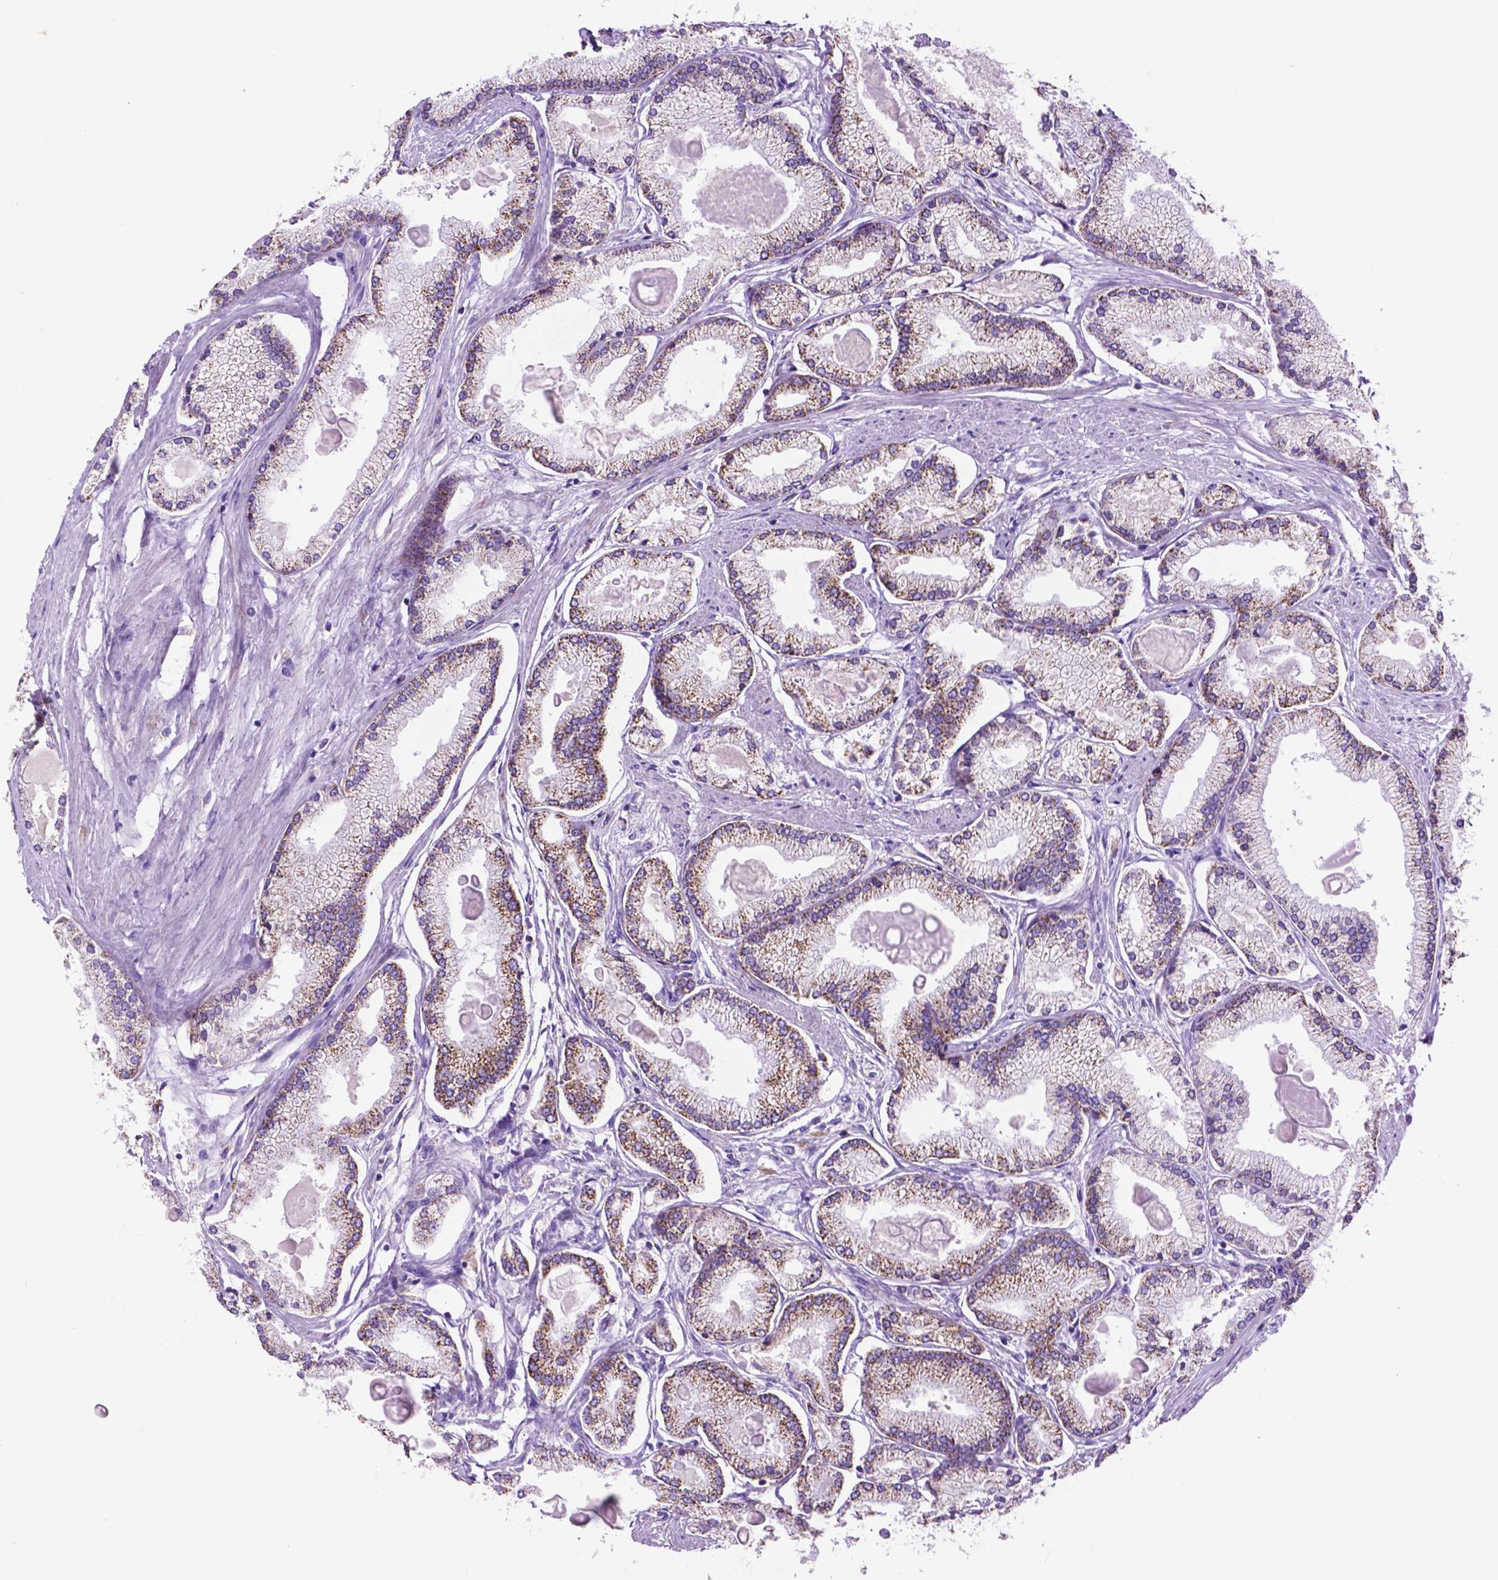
{"staining": {"intensity": "moderate", "quantity": ">75%", "location": "cytoplasmic/membranous"}, "tissue": "prostate cancer", "cell_type": "Tumor cells", "image_type": "cancer", "snomed": [{"axis": "morphology", "description": "Adenocarcinoma, High grade"}, {"axis": "topography", "description": "Prostate"}], "caption": "An immunohistochemistry micrograph of neoplastic tissue is shown. Protein staining in brown labels moderate cytoplasmic/membranous positivity in adenocarcinoma (high-grade) (prostate) within tumor cells.", "gene": "GDPD5", "patient": {"sex": "male", "age": 68}}